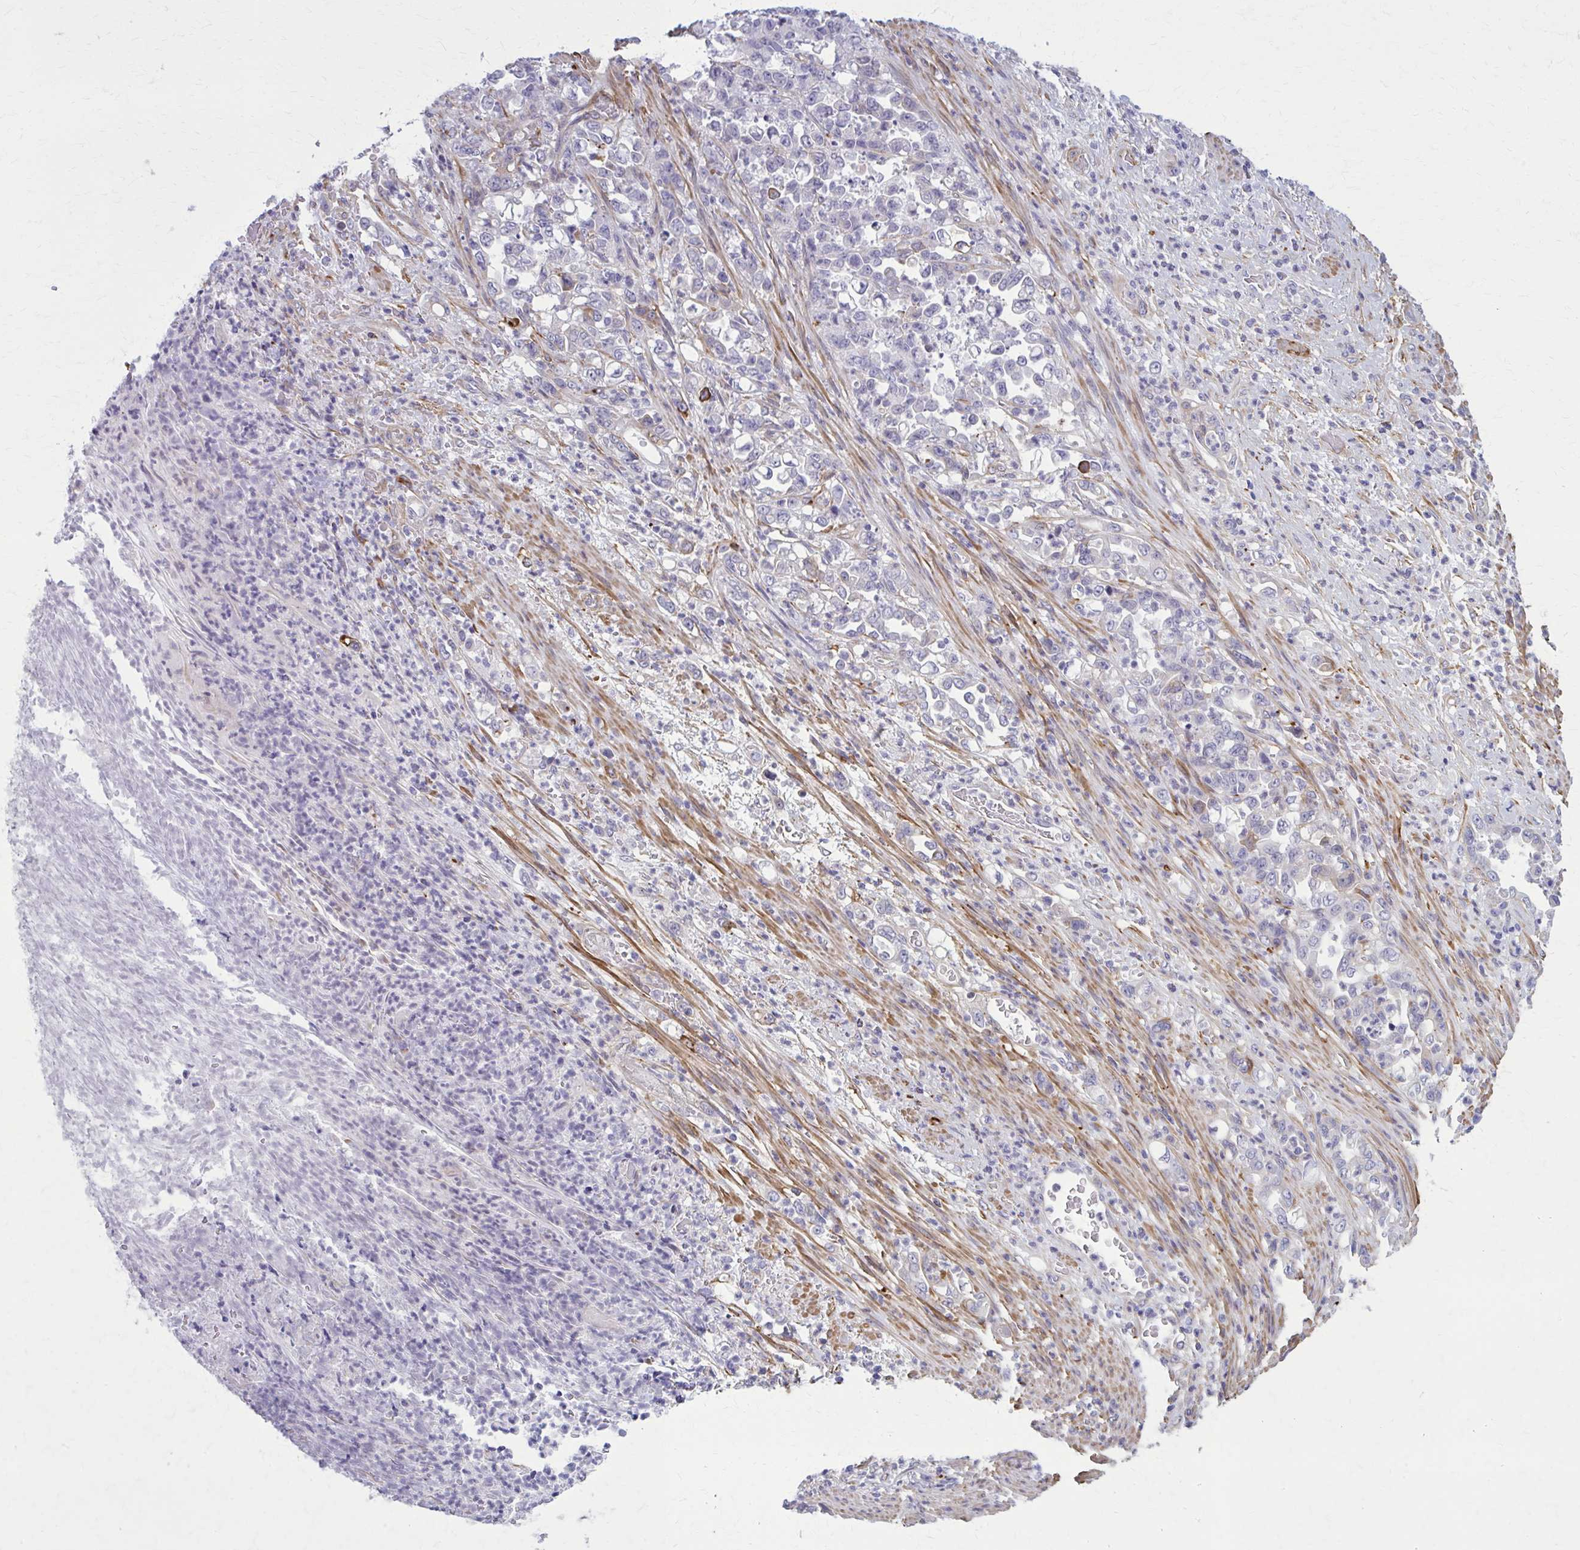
{"staining": {"intensity": "negative", "quantity": "none", "location": "none"}, "tissue": "stomach cancer", "cell_type": "Tumor cells", "image_type": "cancer", "snomed": [{"axis": "morphology", "description": "Normal tissue, NOS"}, {"axis": "morphology", "description": "Adenocarcinoma, NOS"}, {"axis": "topography", "description": "Stomach"}], "caption": "Tumor cells are negative for protein expression in human stomach cancer (adenocarcinoma). (DAB immunohistochemistry, high magnification).", "gene": "AKAP12", "patient": {"sex": "female", "age": 79}}